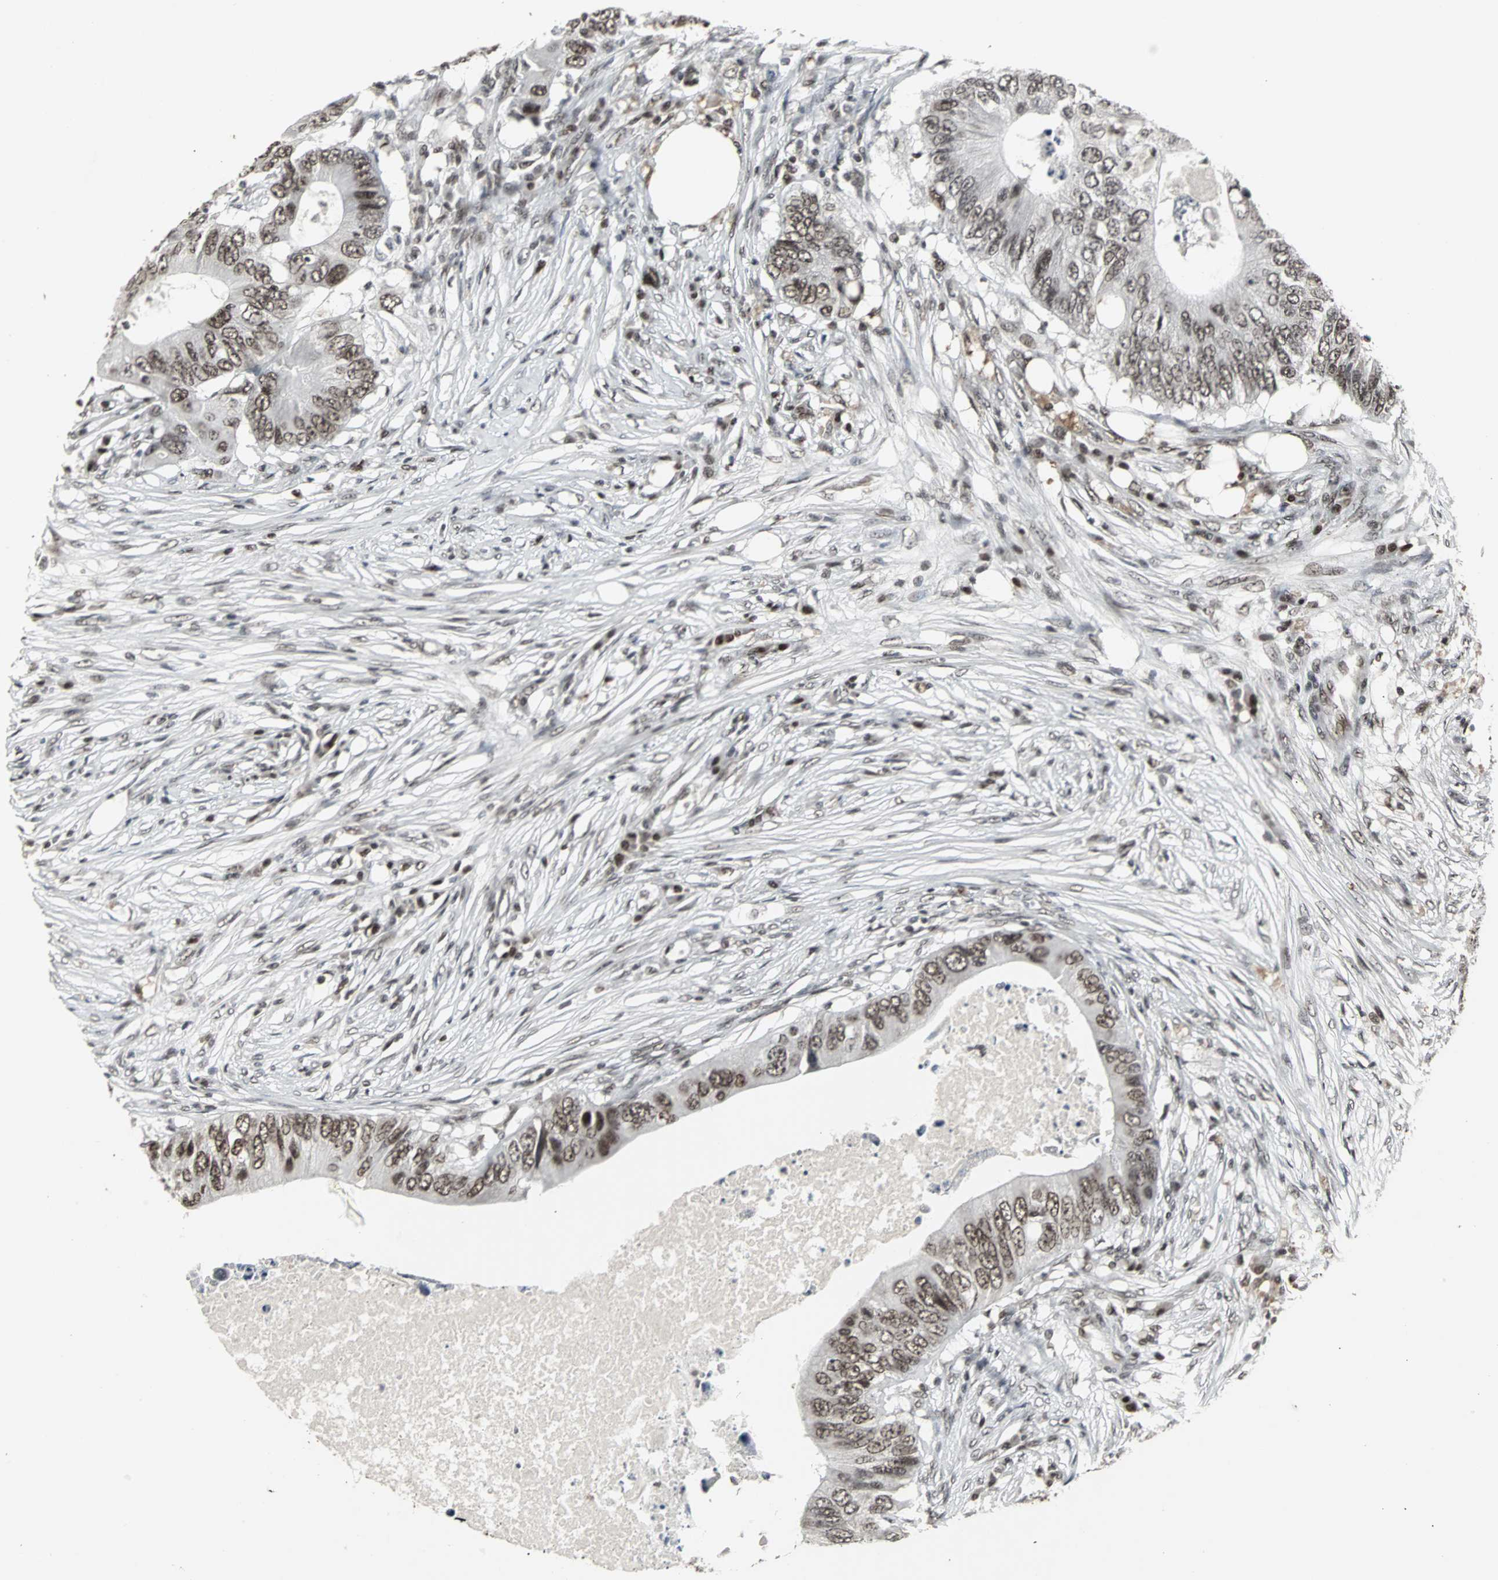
{"staining": {"intensity": "moderate", "quantity": ">75%", "location": "nuclear"}, "tissue": "colorectal cancer", "cell_type": "Tumor cells", "image_type": "cancer", "snomed": [{"axis": "morphology", "description": "Adenocarcinoma, NOS"}, {"axis": "topography", "description": "Colon"}], "caption": "Colorectal adenocarcinoma tissue shows moderate nuclear expression in approximately >75% of tumor cells, visualized by immunohistochemistry.", "gene": "PNKP", "patient": {"sex": "male", "age": 71}}